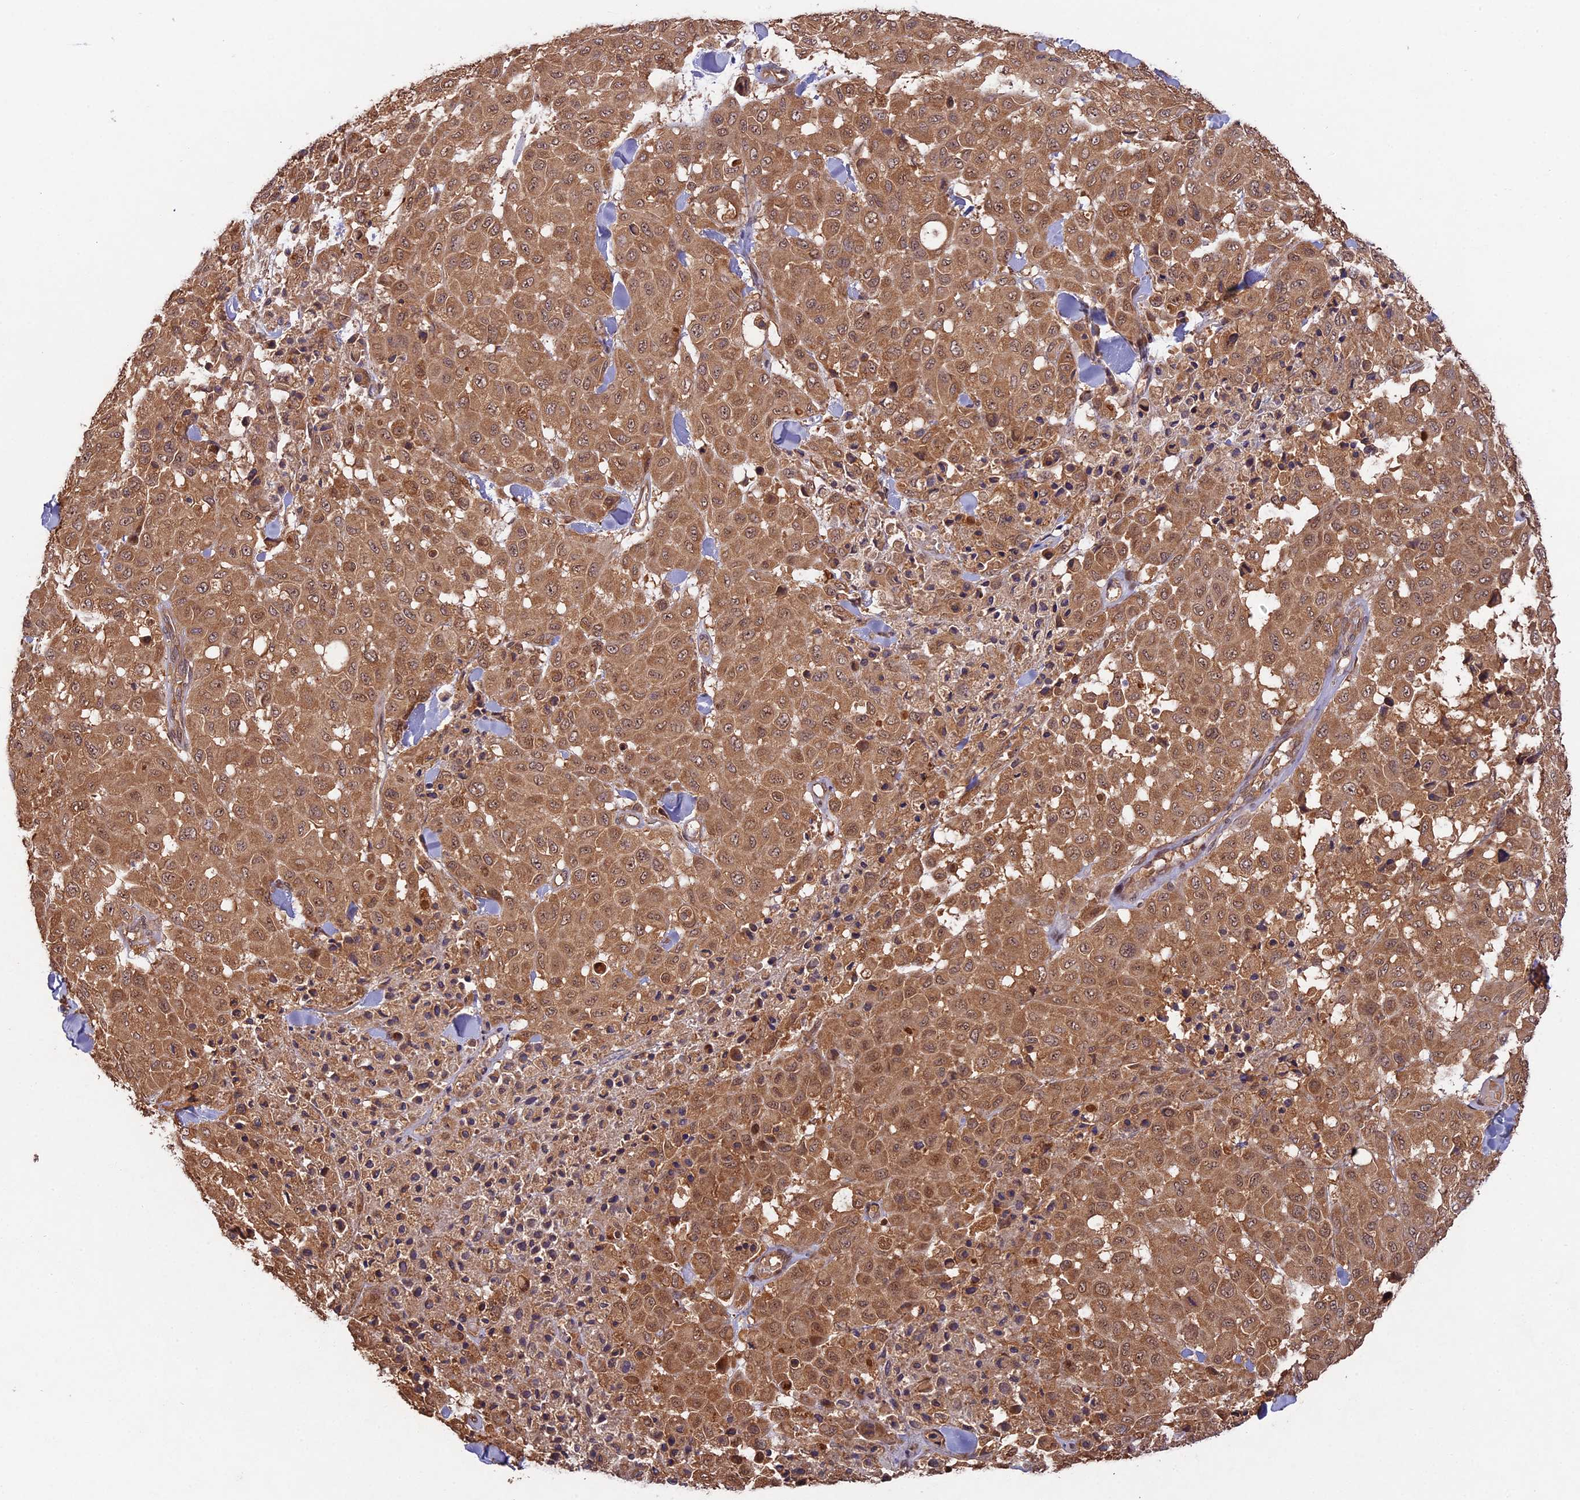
{"staining": {"intensity": "moderate", "quantity": ">75%", "location": "cytoplasmic/membranous"}, "tissue": "melanoma", "cell_type": "Tumor cells", "image_type": "cancer", "snomed": [{"axis": "morphology", "description": "Malignant melanoma, Metastatic site"}, {"axis": "topography", "description": "Skin"}], "caption": "About >75% of tumor cells in human melanoma display moderate cytoplasmic/membranous protein staining as visualized by brown immunohistochemical staining.", "gene": "CHAC1", "patient": {"sex": "female", "age": 81}}